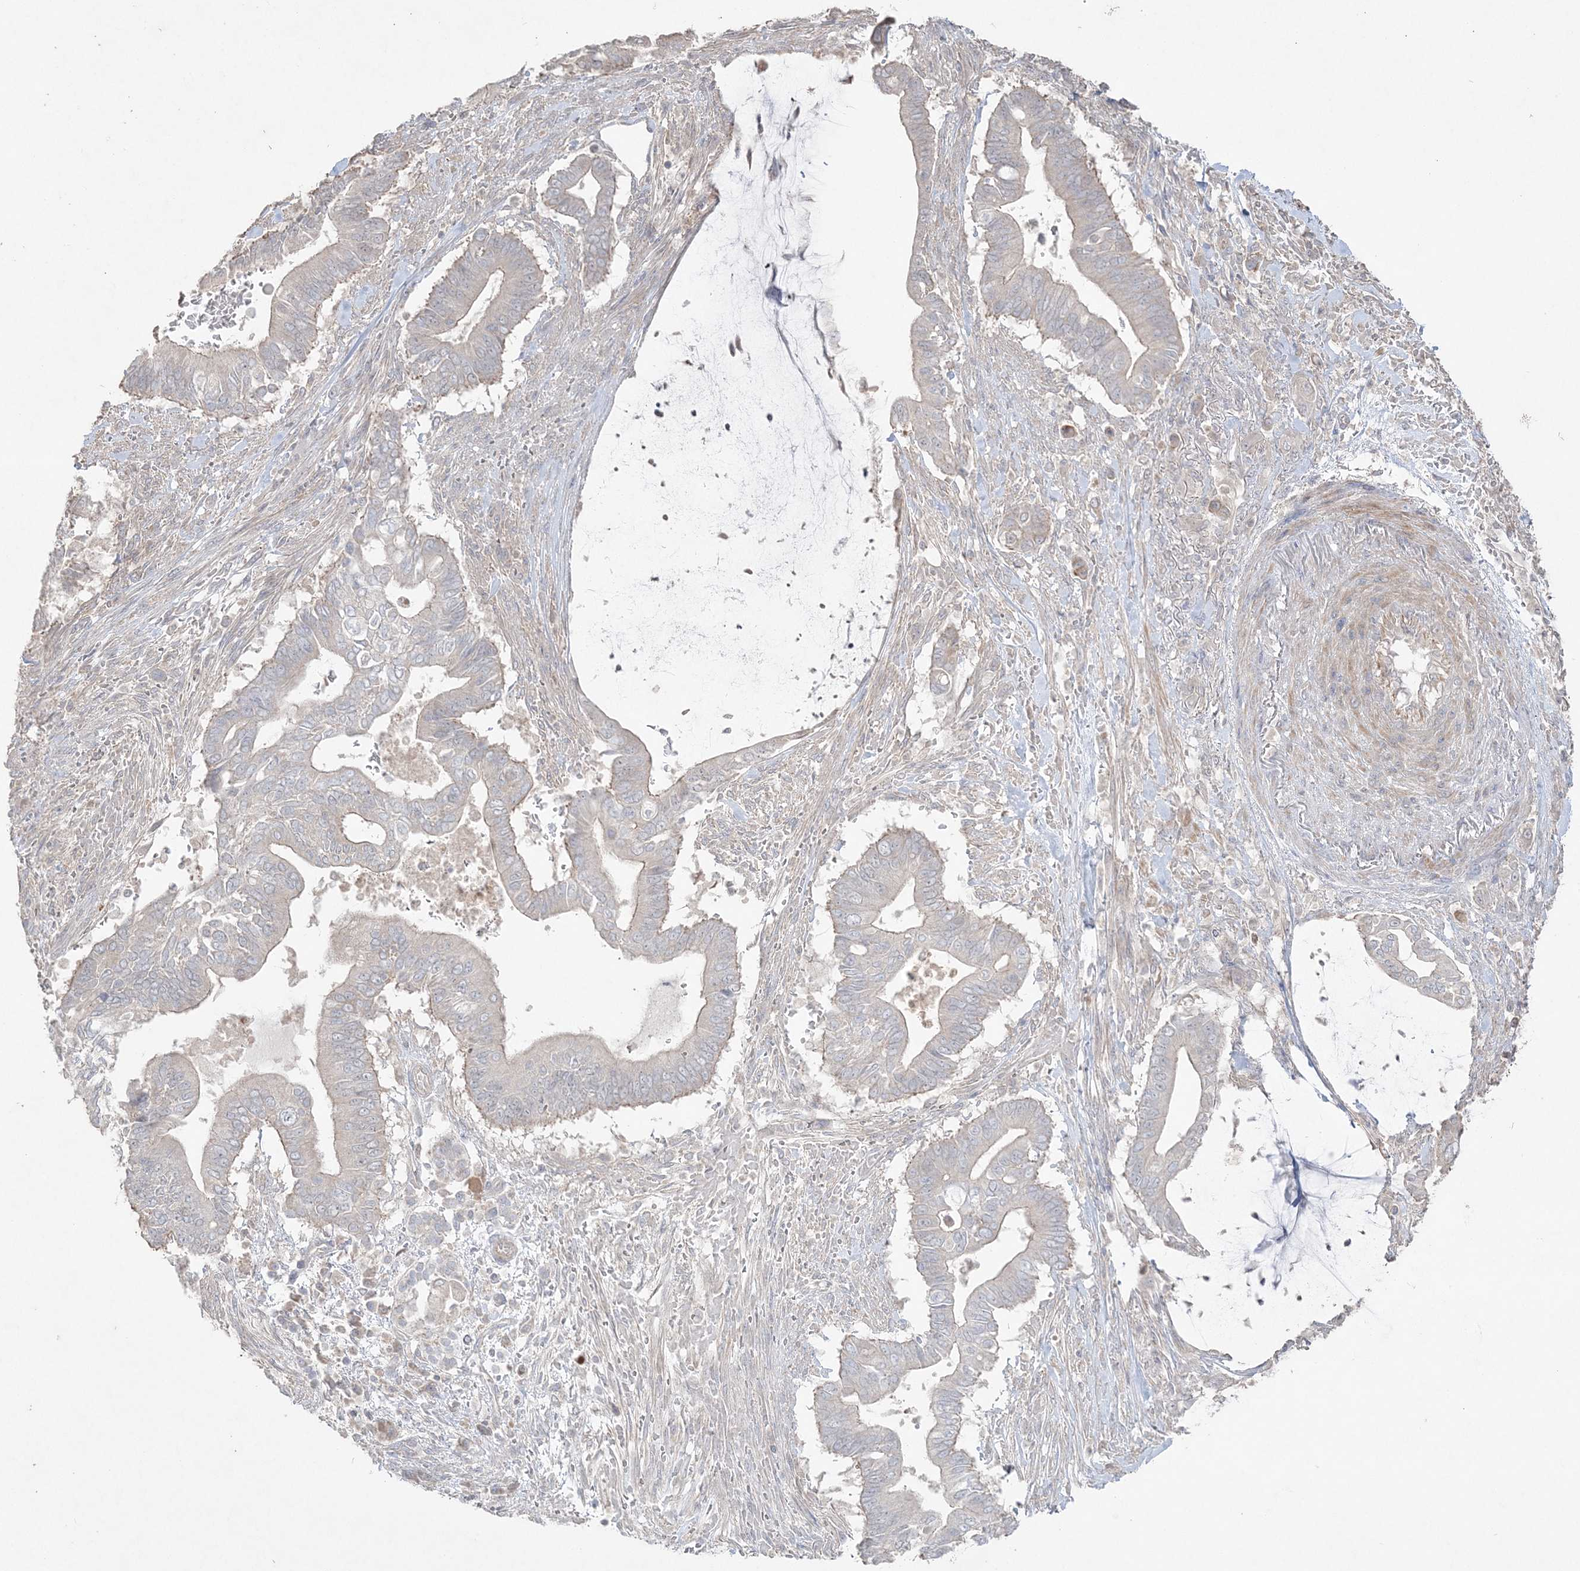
{"staining": {"intensity": "negative", "quantity": "none", "location": "none"}, "tissue": "pancreatic cancer", "cell_type": "Tumor cells", "image_type": "cancer", "snomed": [{"axis": "morphology", "description": "Adenocarcinoma, NOS"}, {"axis": "topography", "description": "Pancreas"}], "caption": "There is no significant staining in tumor cells of pancreatic cancer (adenocarcinoma). (Immunohistochemistry (ihc), brightfield microscopy, high magnification).", "gene": "SH3BP4", "patient": {"sex": "male", "age": 68}}